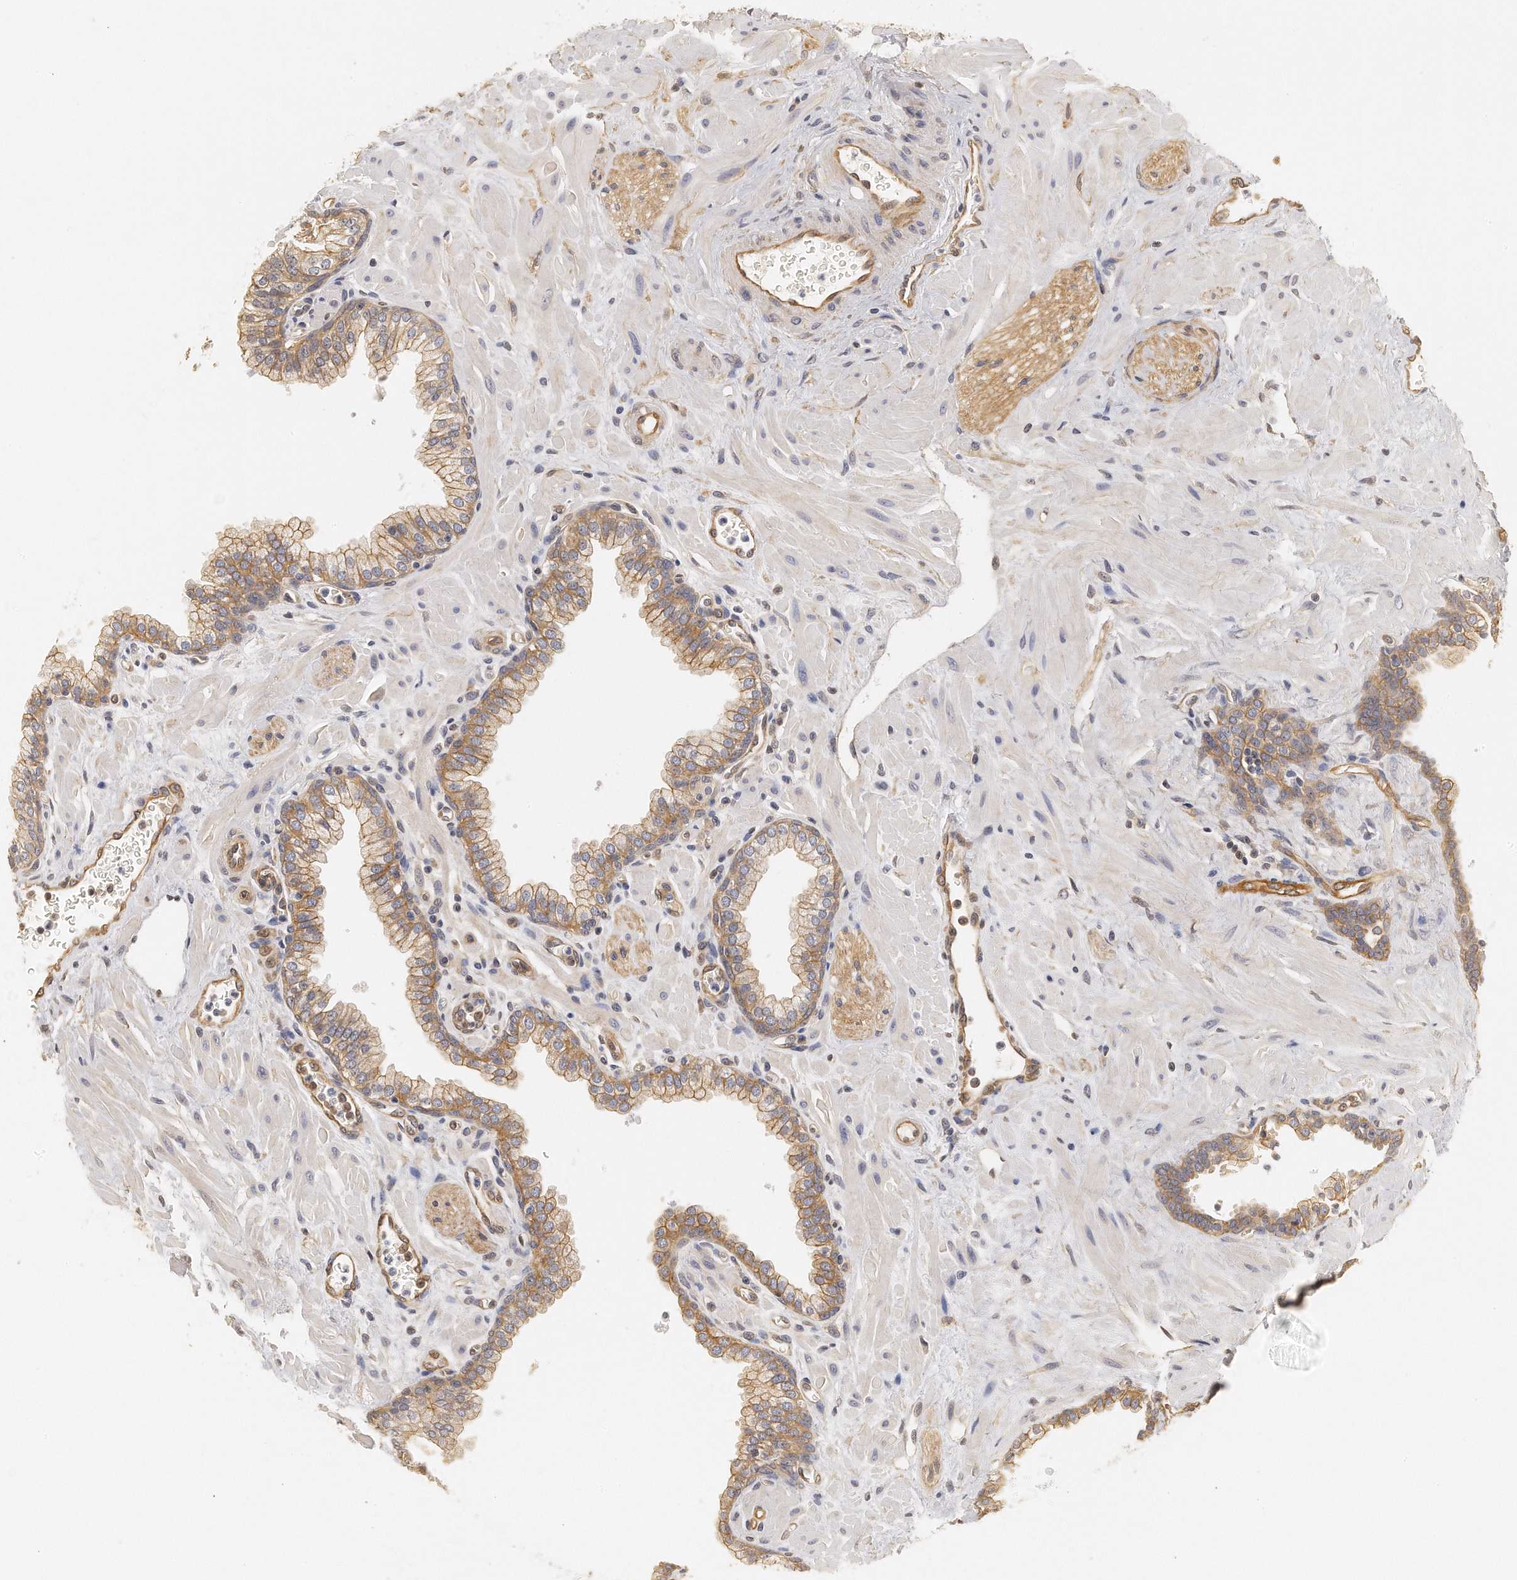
{"staining": {"intensity": "moderate", "quantity": ">75%", "location": "cytoplasmic/membranous"}, "tissue": "prostate", "cell_type": "Glandular cells", "image_type": "normal", "snomed": [{"axis": "morphology", "description": "Normal tissue, NOS"}, {"axis": "topography", "description": "Prostate"}], "caption": "Immunohistochemical staining of unremarkable human prostate displays >75% levels of moderate cytoplasmic/membranous protein expression in about >75% of glandular cells. (Stains: DAB (3,3'-diaminobenzidine) in brown, nuclei in blue, Microscopy: brightfield microscopy at high magnification).", "gene": "CHST7", "patient": {"sex": "male", "age": 60}}